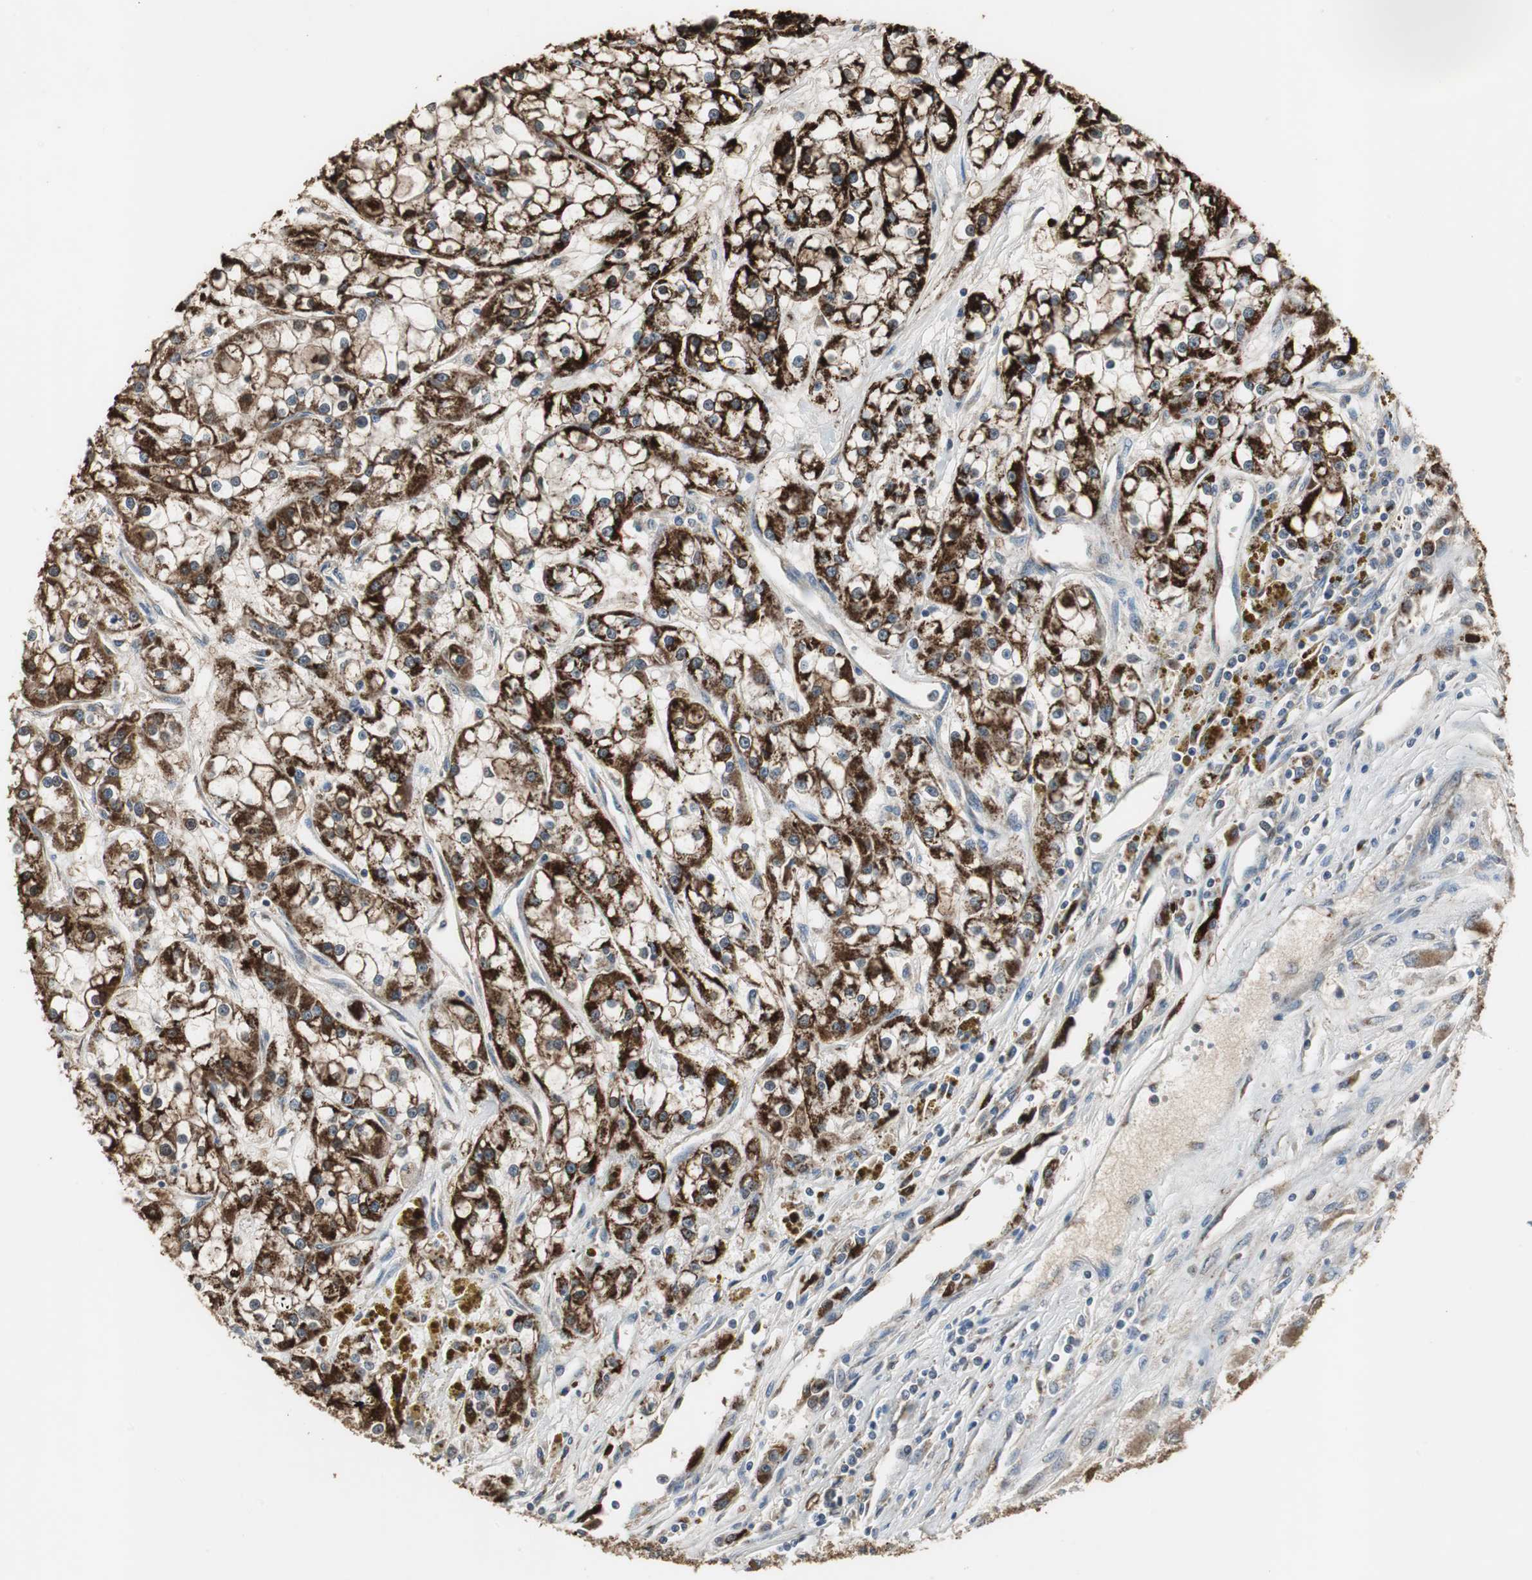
{"staining": {"intensity": "strong", "quantity": ">75%", "location": "cytoplasmic/membranous"}, "tissue": "renal cancer", "cell_type": "Tumor cells", "image_type": "cancer", "snomed": [{"axis": "morphology", "description": "Adenocarcinoma, NOS"}, {"axis": "topography", "description": "Kidney"}], "caption": "Human adenocarcinoma (renal) stained with a brown dye exhibits strong cytoplasmic/membranous positive staining in about >75% of tumor cells.", "gene": "JTB", "patient": {"sex": "female", "age": 52}}